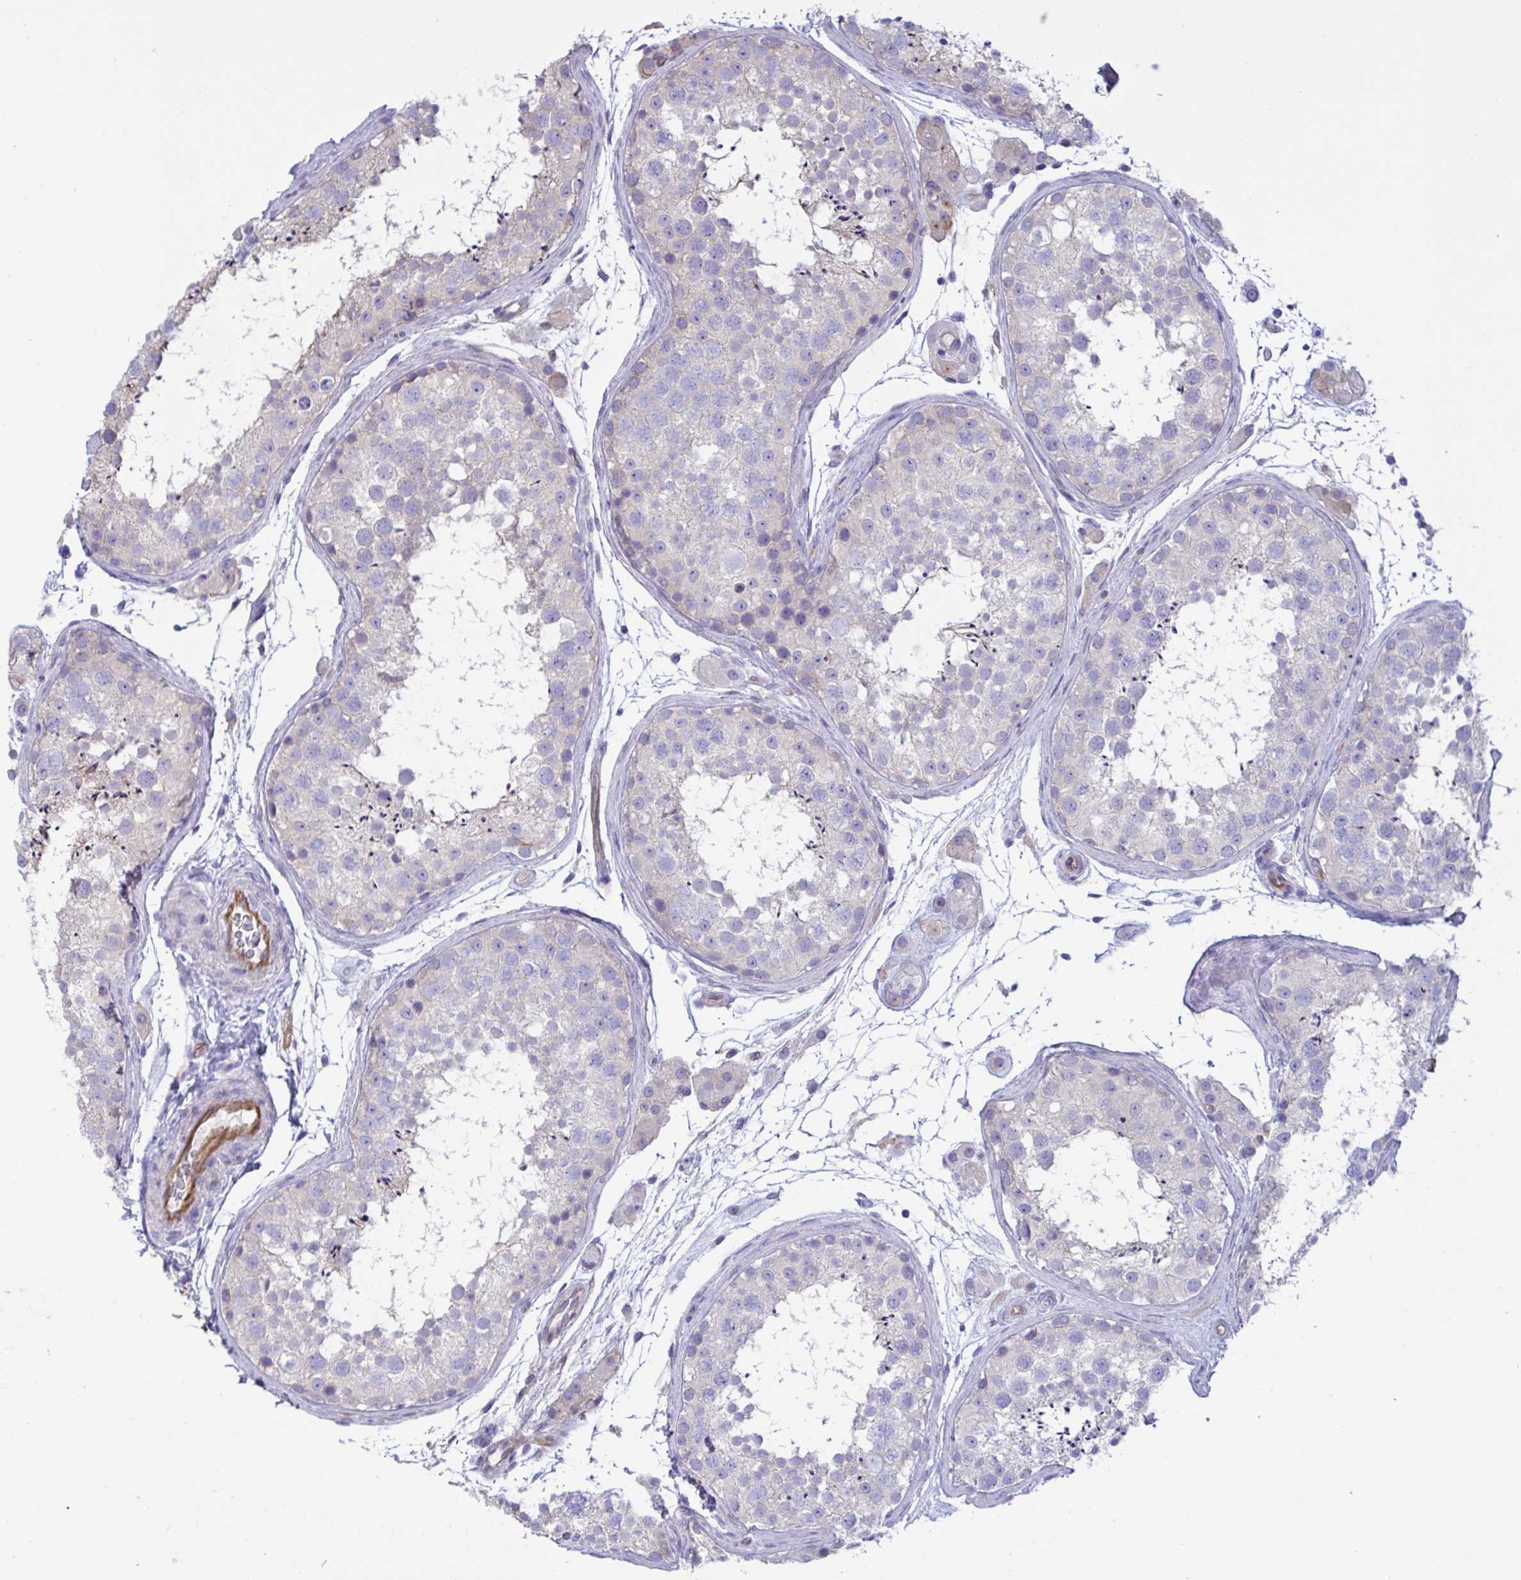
{"staining": {"intensity": "weak", "quantity": "<25%", "location": "cytoplasmic/membranous"}, "tissue": "testis", "cell_type": "Cells in seminiferous ducts", "image_type": "normal", "snomed": [{"axis": "morphology", "description": "Normal tissue, NOS"}, {"axis": "topography", "description": "Testis"}], "caption": "Normal testis was stained to show a protein in brown. There is no significant staining in cells in seminiferous ducts. (DAB IHC visualized using brightfield microscopy, high magnification).", "gene": "RPL22L1", "patient": {"sex": "male", "age": 41}}